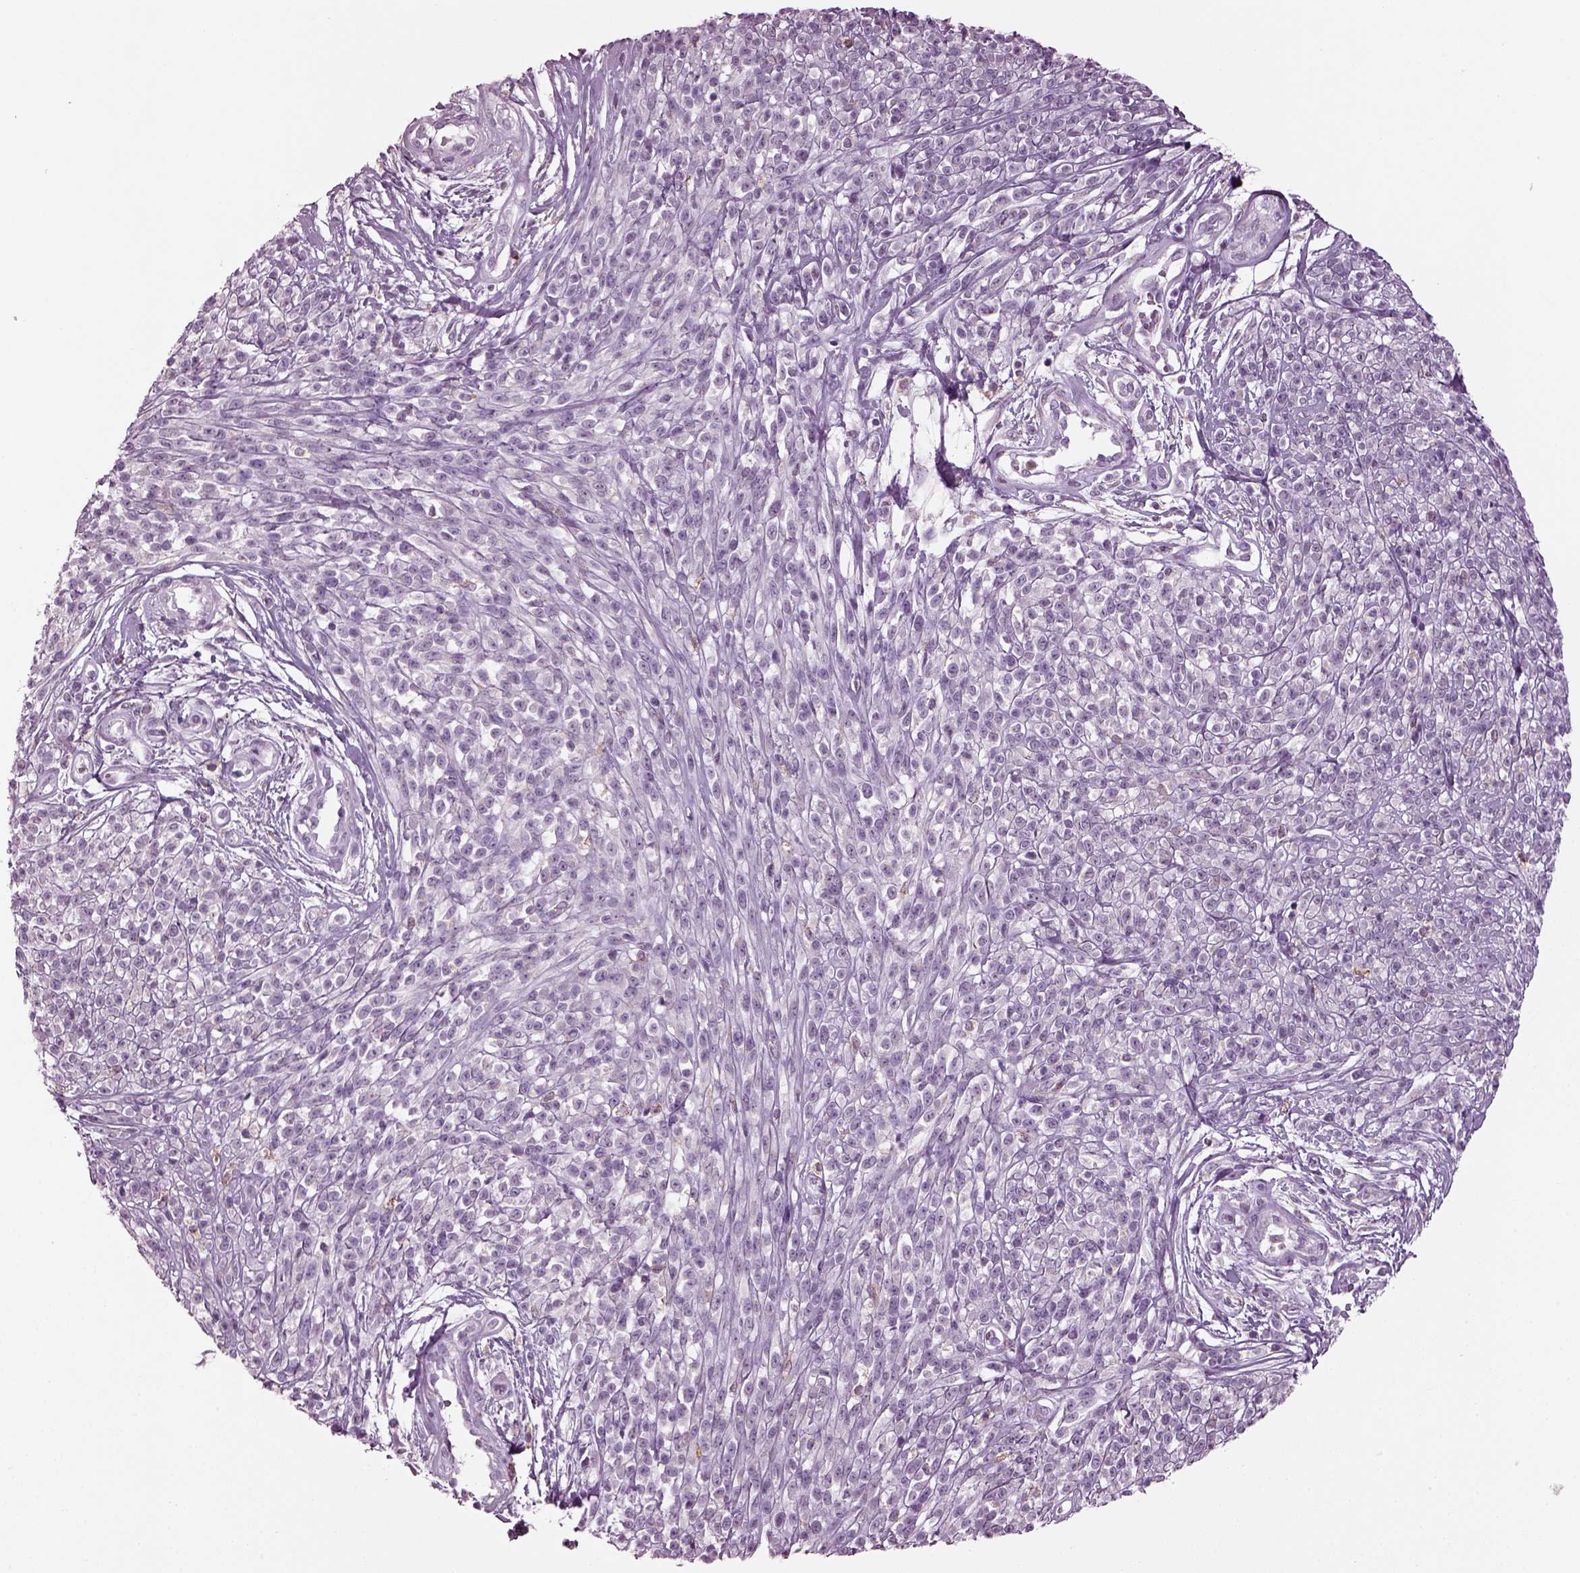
{"staining": {"intensity": "negative", "quantity": "none", "location": "none"}, "tissue": "melanoma", "cell_type": "Tumor cells", "image_type": "cancer", "snomed": [{"axis": "morphology", "description": "Malignant melanoma, NOS"}, {"axis": "topography", "description": "Skin"}, {"axis": "topography", "description": "Skin of trunk"}], "caption": "Immunohistochemistry histopathology image of human melanoma stained for a protein (brown), which displays no staining in tumor cells.", "gene": "TMEM231", "patient": {"sex": "male", "age": 74}}